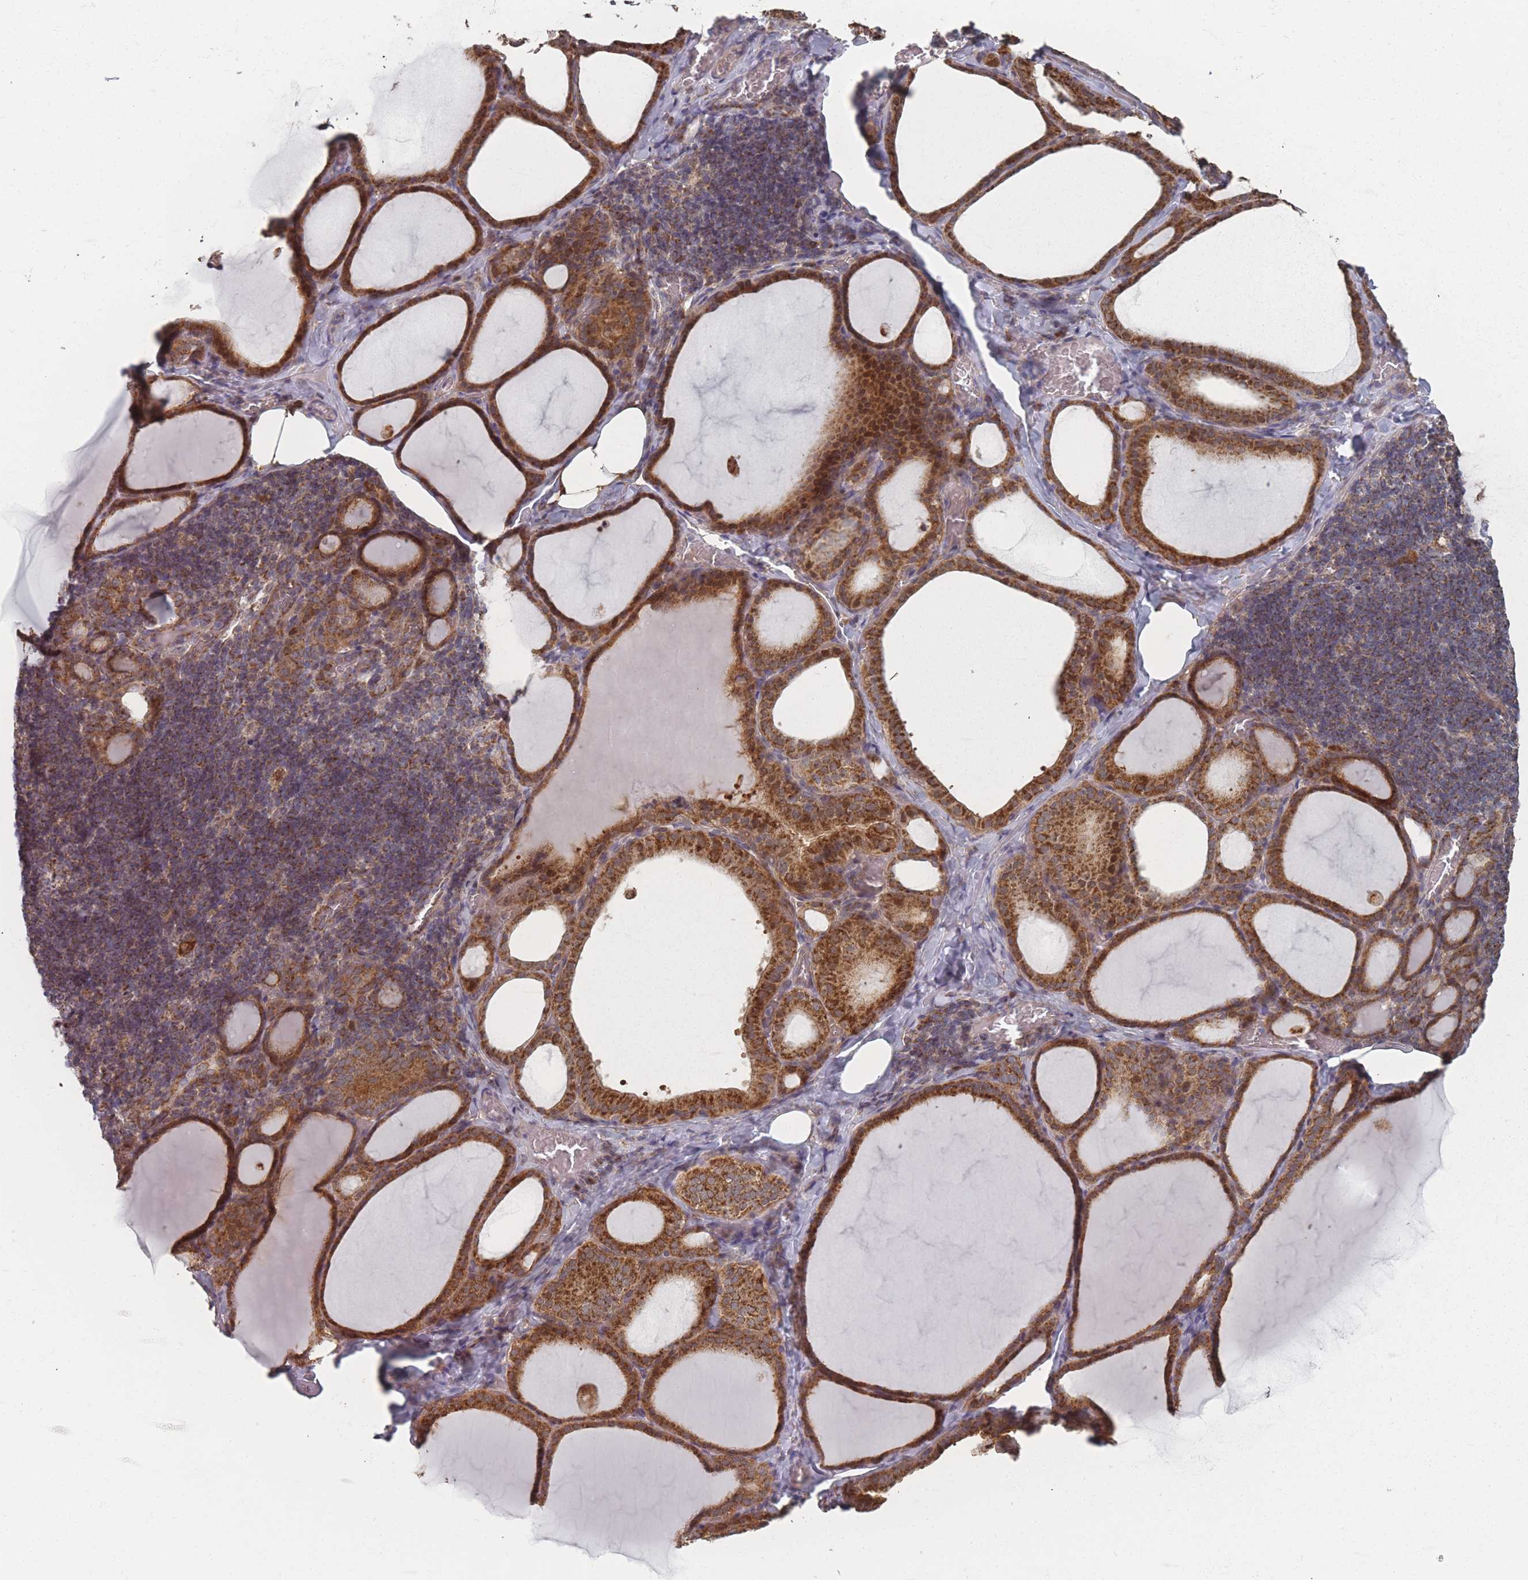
{"staining": {"intensity": "strong", "quantity": ">75%", "location": "cytoplasmic/membranous"}, "tissue": "thyroid gland", "cell_type": "Glandular cells", "image_type": "normal", "snomed": [{"axis": "morphology", "description": "Normal tissue, NOS"}, {"axis": "topography", "description": "Thyroid gland"}], "caption": "Protein staining displays strong cytoplasmic/membranous staining in about >75% of glandular cells in benign thyroid gland. The staining is performed using DAB brown chromogen to label protein expression. The nuclei are counter-stained blue using hematoxylin.", "gene": "PSMB3", "patient": {"sex": "female", "age": 39}}